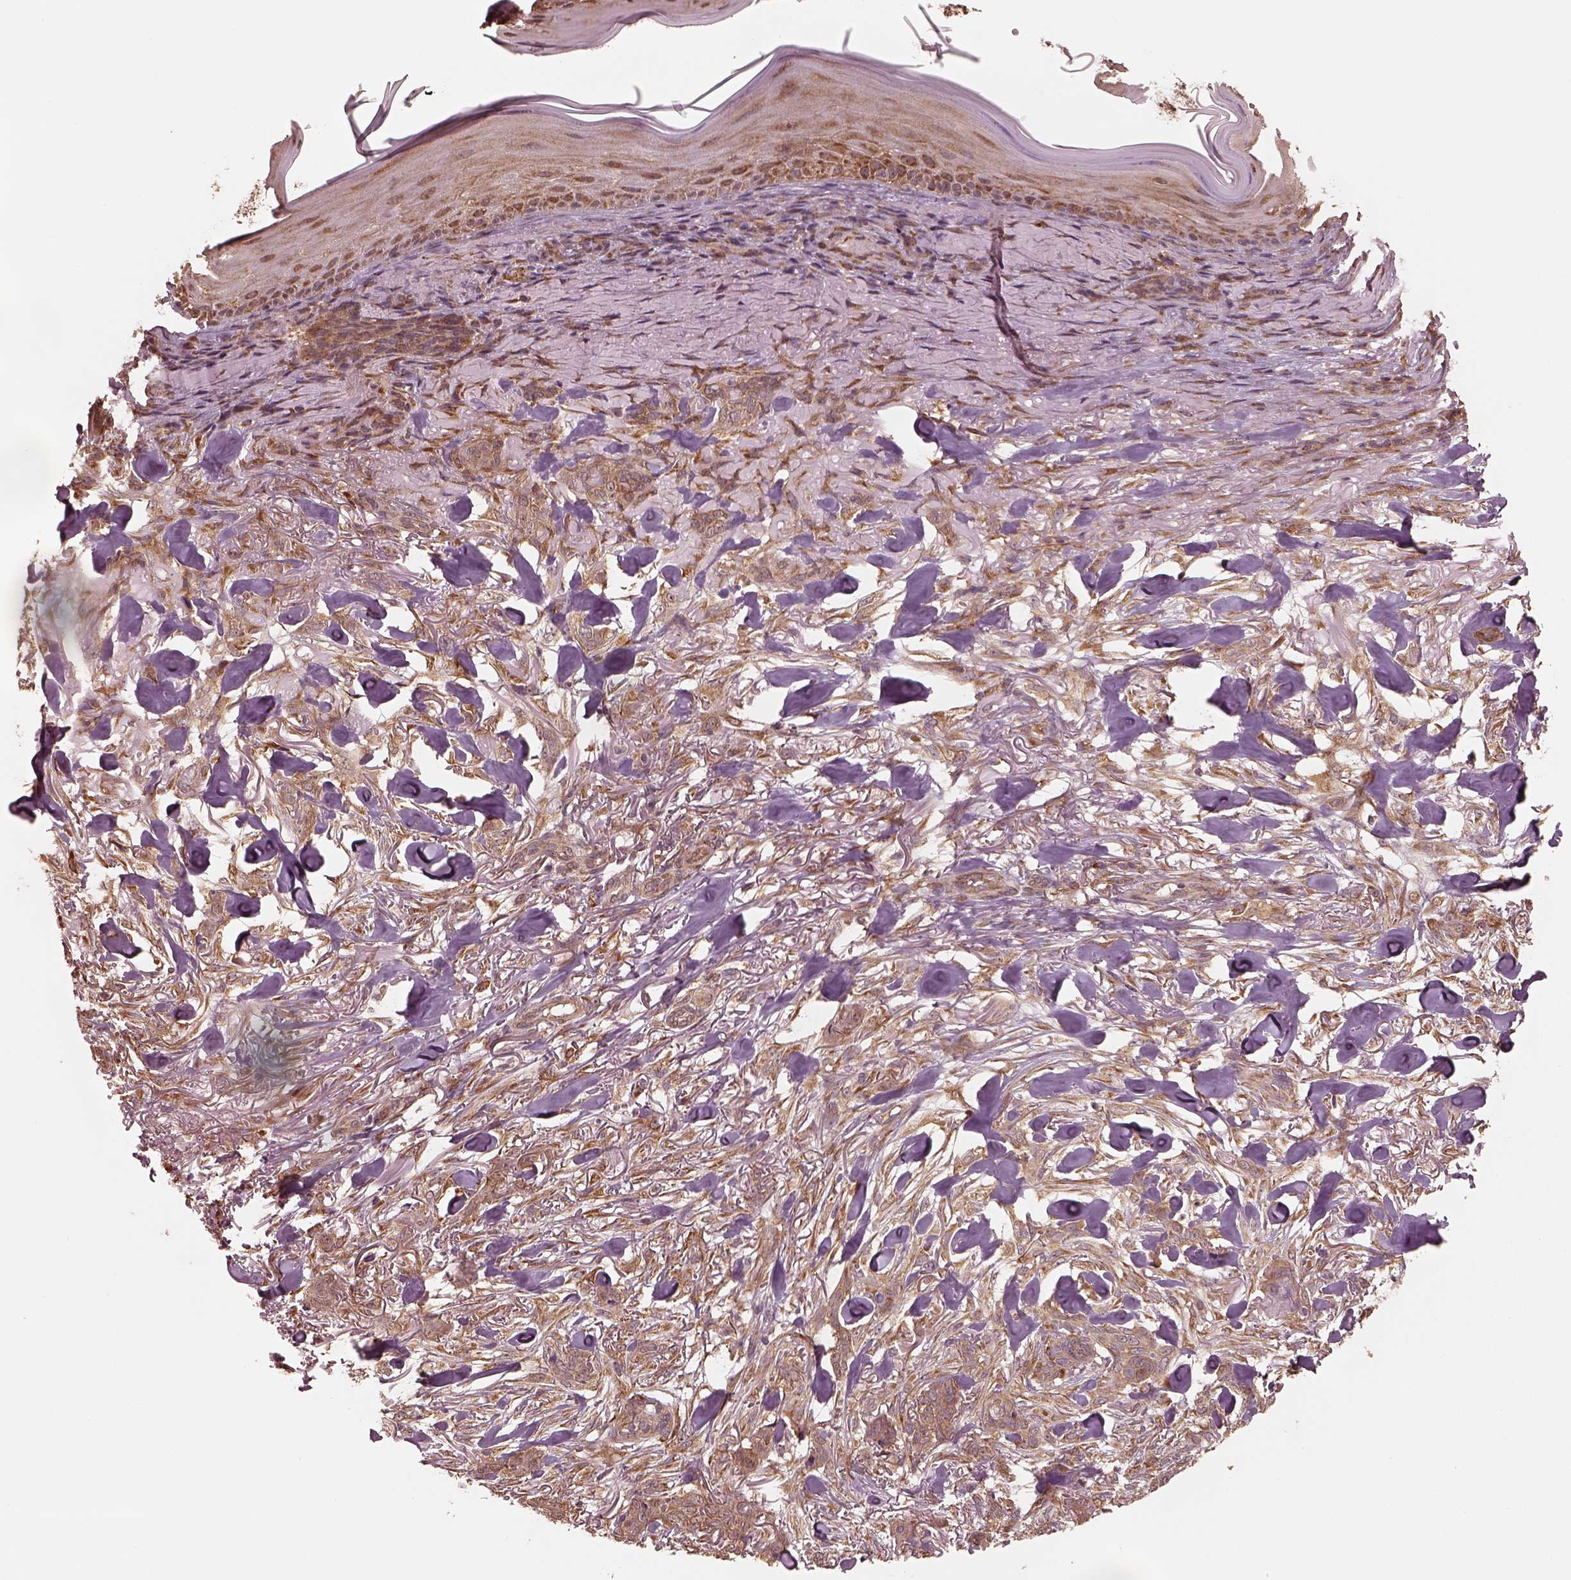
{"staining": {"intensity": "moderate", "quantity": ">75%", "location": "cytoplasmic/membranous"}, "tissue": "skin cancer", "cell_type": "Tumor cells", "image_type": "cancer", "snomed": [{"axis": "morphology", "description": "Basal cell carcinoma"}, {"axis": "topography", "description": "Skin"}], "caption": "Moderate cytoplasmic/membranous staining is present in about >75% of tumor cells in skin basal cell carcinoma.", "gene": "RPS5", "patient": {"sex": "female", "age": 61}}